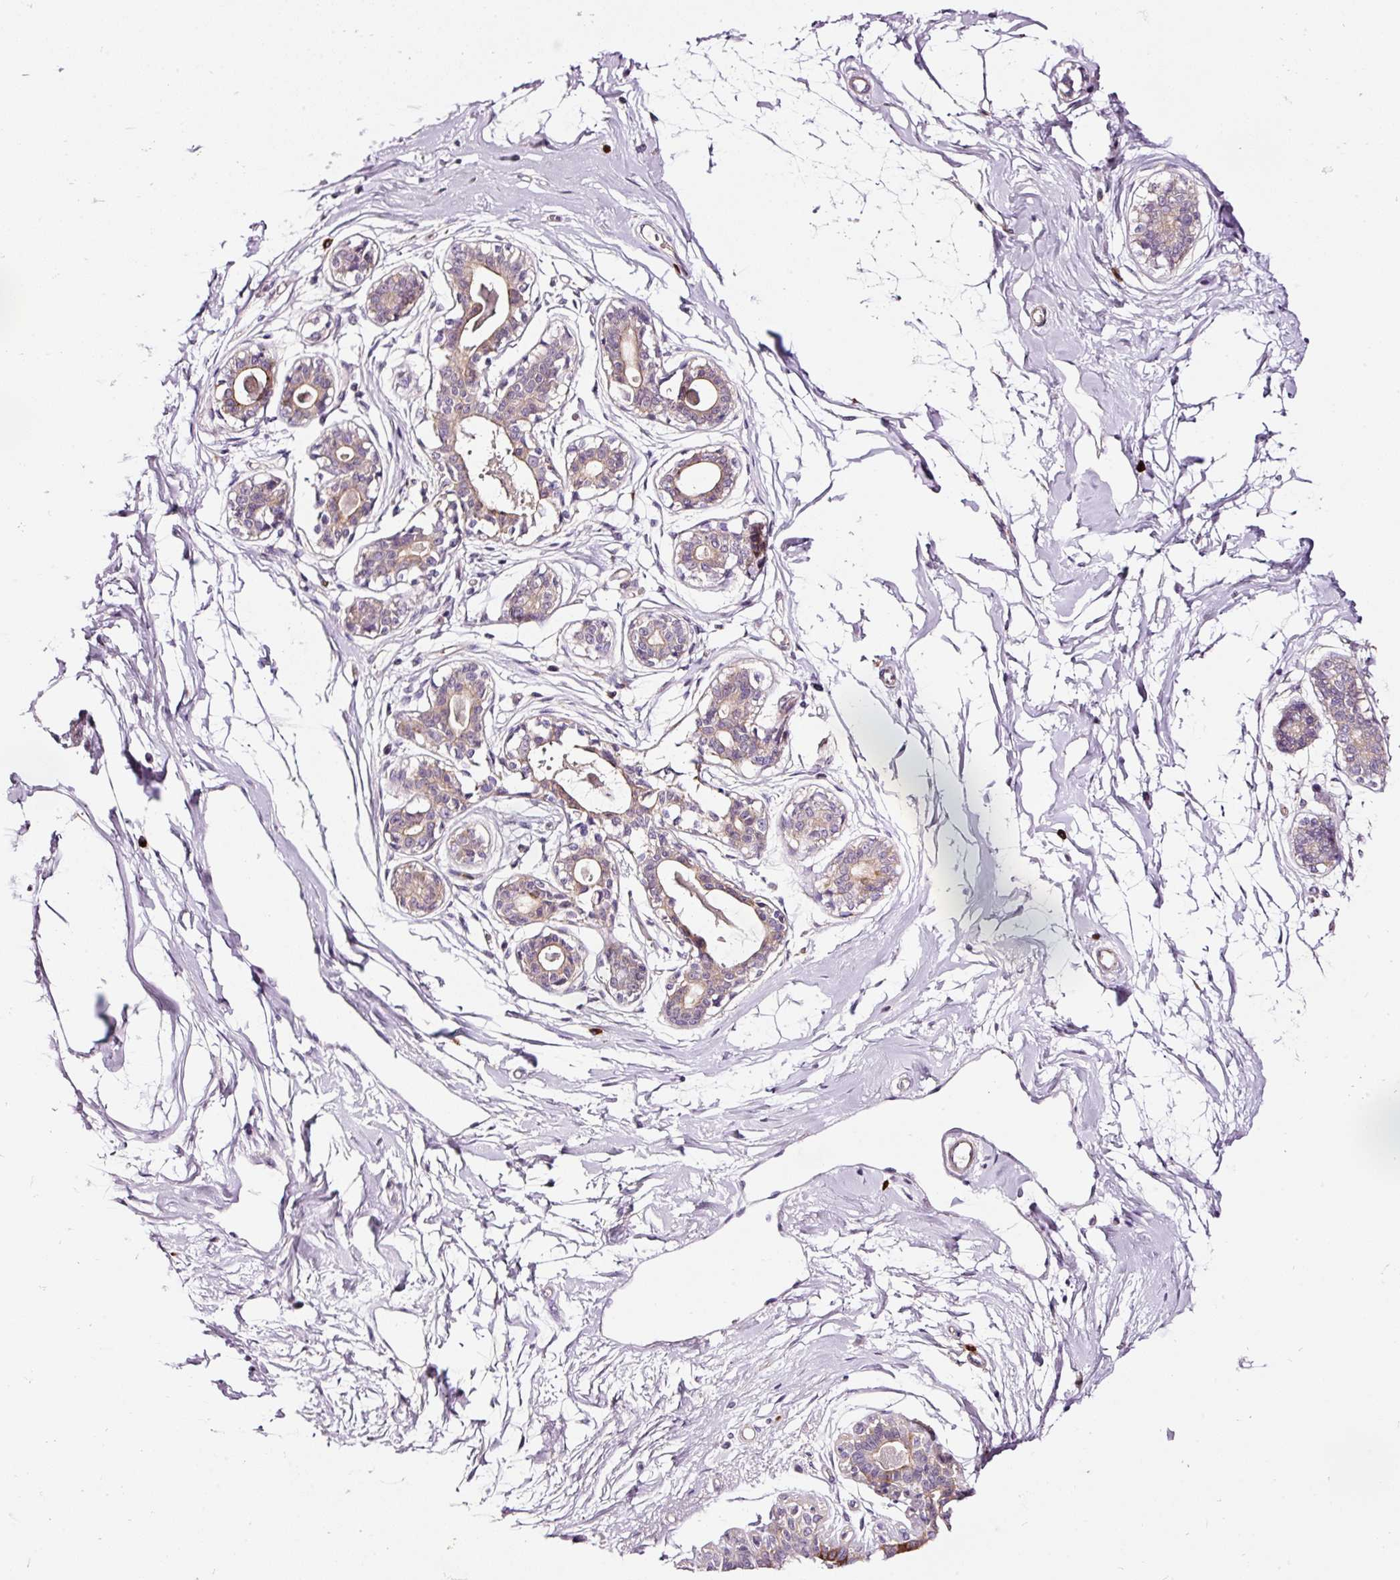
{"staining": {"intensity": "negative", "quantity": "none", "location": "none"}, "tissue": "breast", "cell_type": "Adipocytes", "image_type": "normal", "snomed": [{"axis": "morphology", "description": "Normal tissue, NOS"}, {"axis": "topography", "description": "Breast"}], "caption": "DAB immunohistochemical staining of benign human breast shows no significant expression in adipocytes. The staining was performed using DAB to visualize the protein expression in brown, while the nuclei were stained in blue with hematoxylin (Magnification: 20x).", "gene": "ABCB4", "patient": {"sex": "female", "age": 45}}